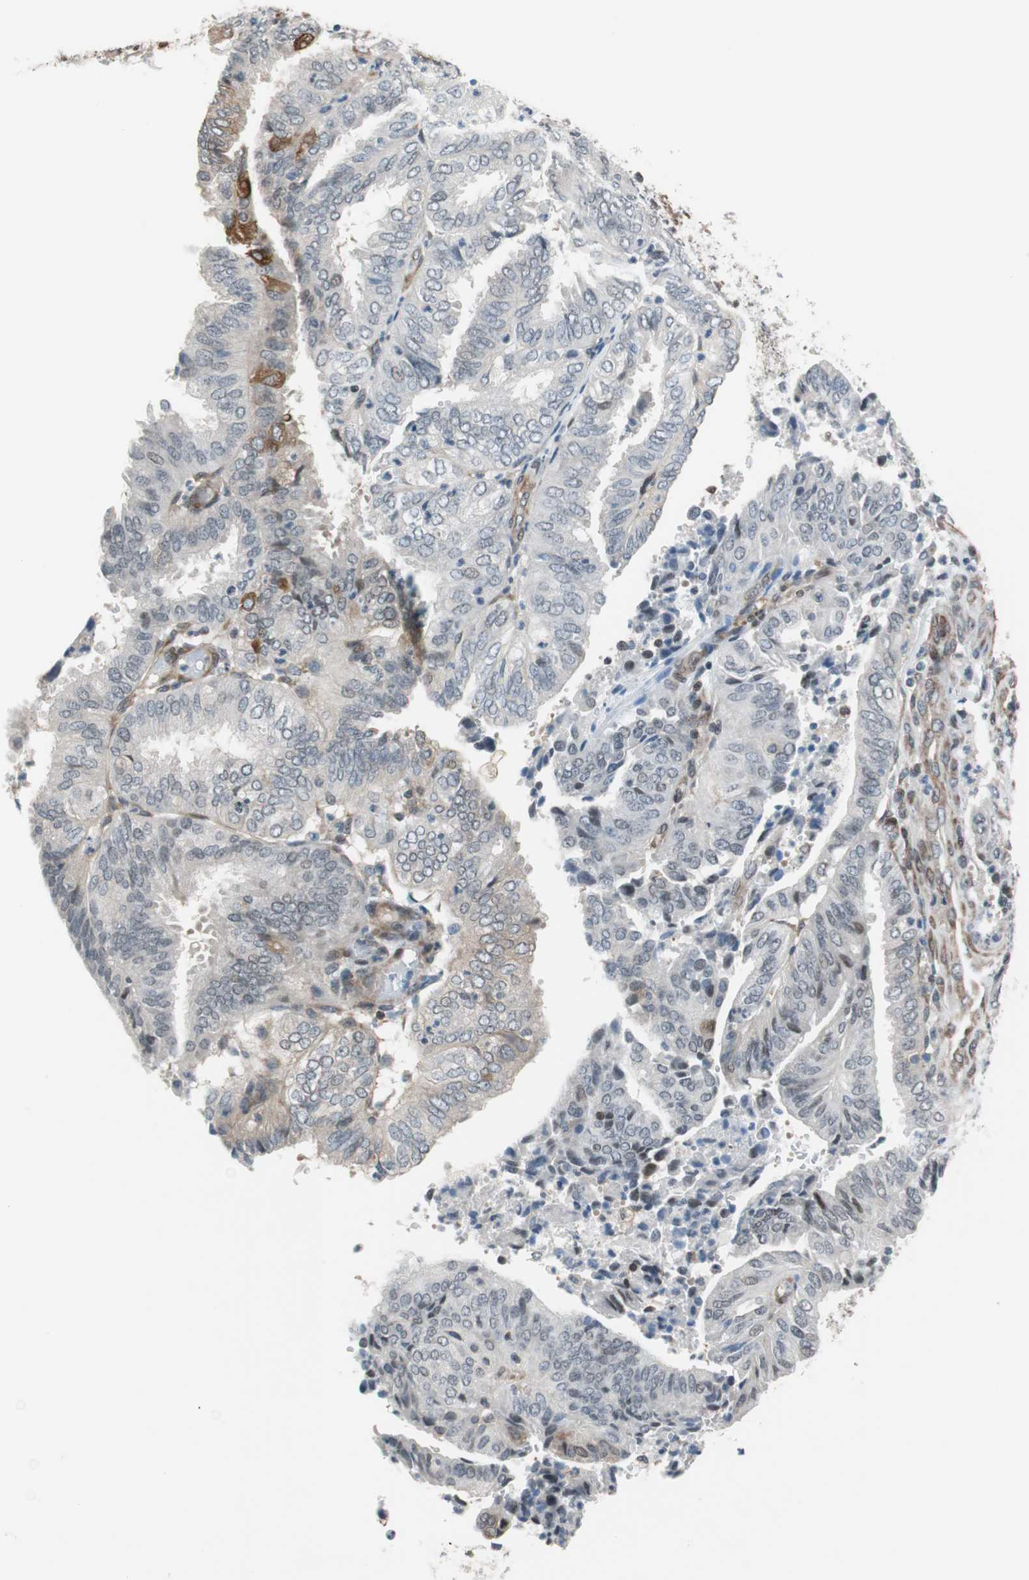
{"staining": {"intensity": "moderate", "quantity": "<25%", "location": "cytoplasmic/membranous"}, "tissue": "endometrial cancer", "cell_type": "Tumor cells", "image_type": "cancer", "snomed": [{"axis": "morphology", "description": "Adenocarcinoma, NOS"}, {"axis": "topography", "description": "Uterus"}], "caption": "Human endometrial cancer stained with a protein marker reveals moderate staining in tumor cells.", "gene": "ZNF512B", "patient": {"sex": "female", "age": 60}}